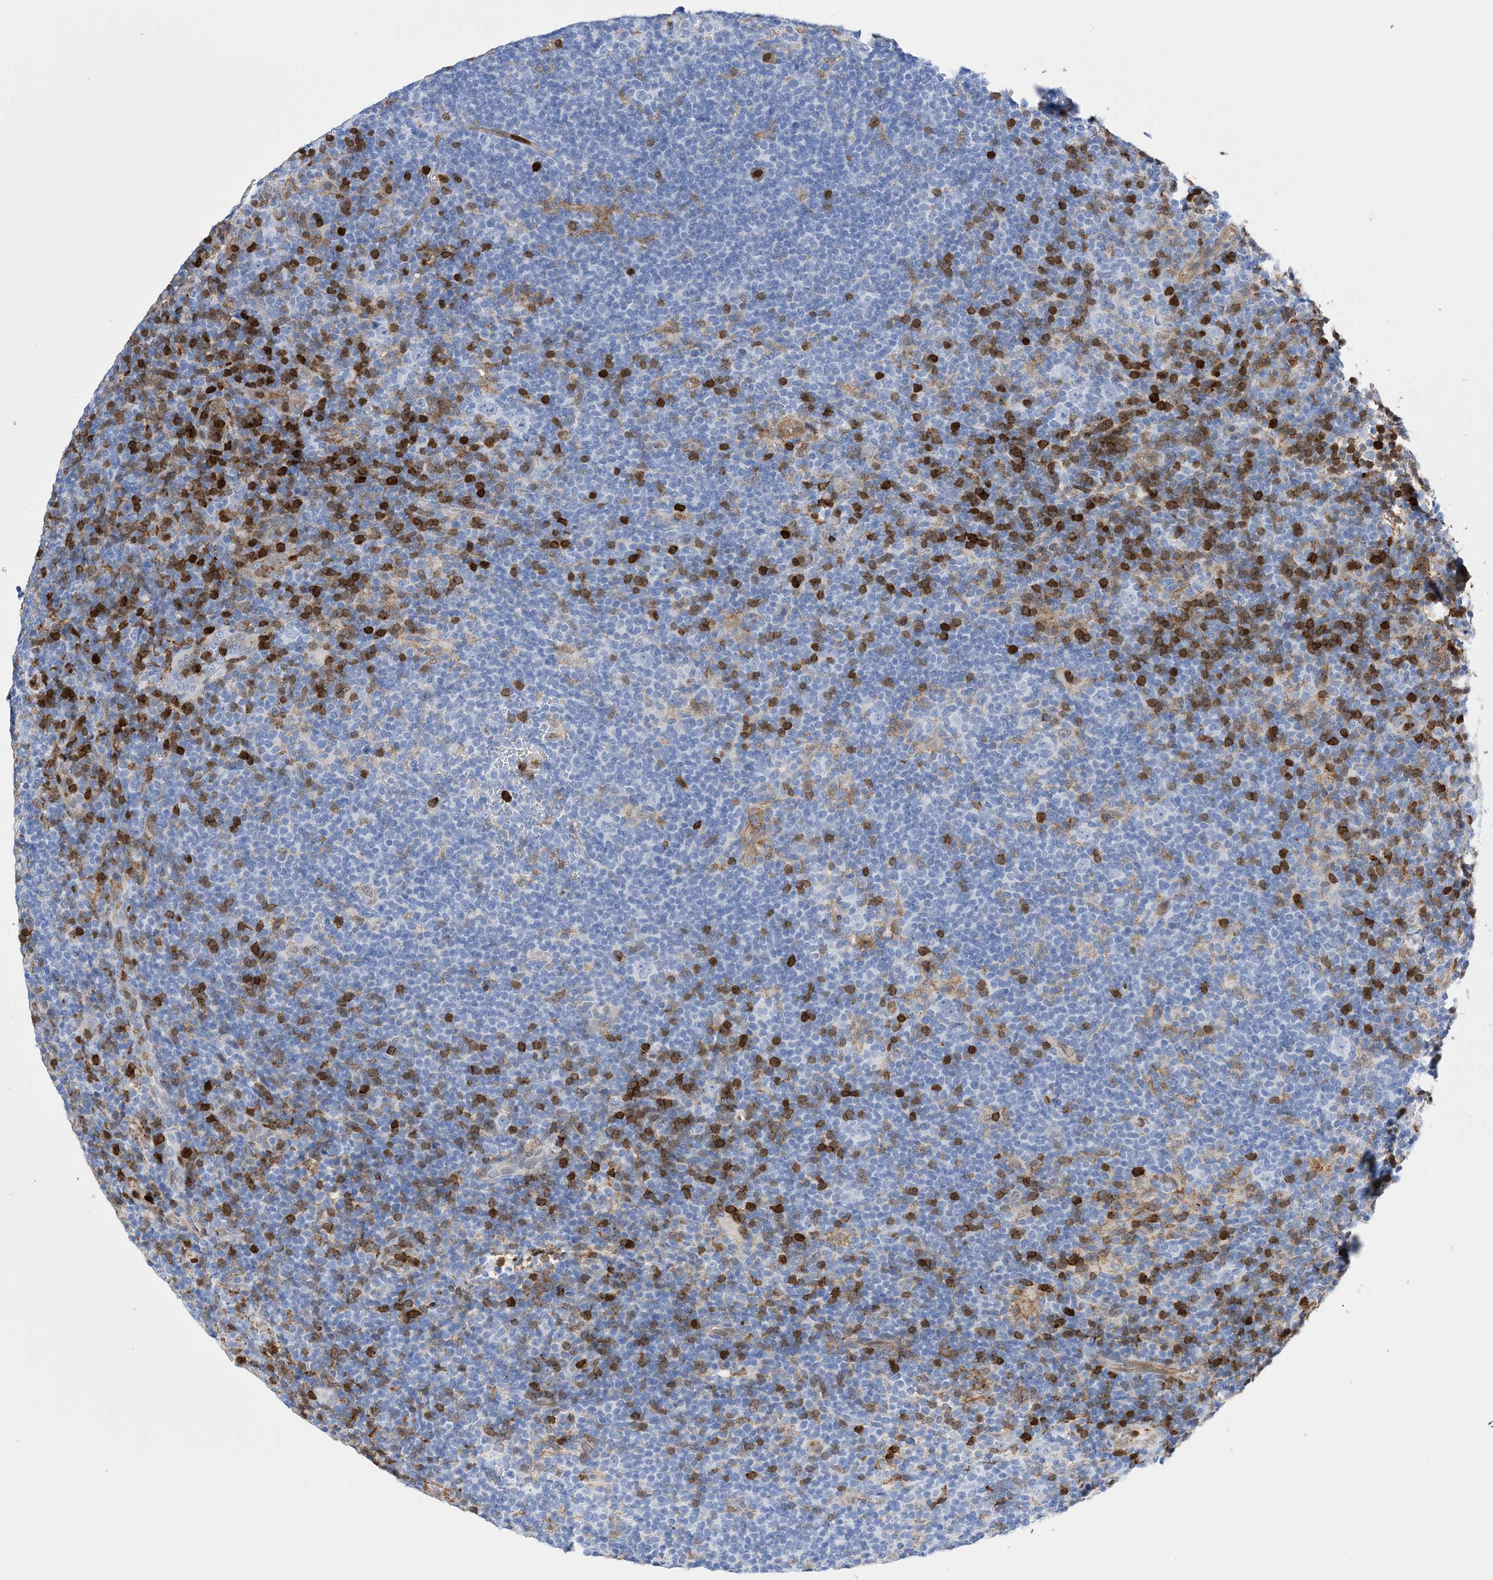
{"staining": {"intensity": "negative", "quantity": "none", "location": "none"}, "tissue": "lymphoma", "cell_type": "Tumor cells", "image_type": "cancer", "snomed": [{"axis": "morphology", "description": "Hodgkin's disease, NOS"}, {"axis": "topography", "description": "Lymph node"}], "caption": "A micrograph of human lymphoma is negative for staining in tumor cells.", "gene": "ANXA1", "patient": {"sex": "female", "age": 57}}